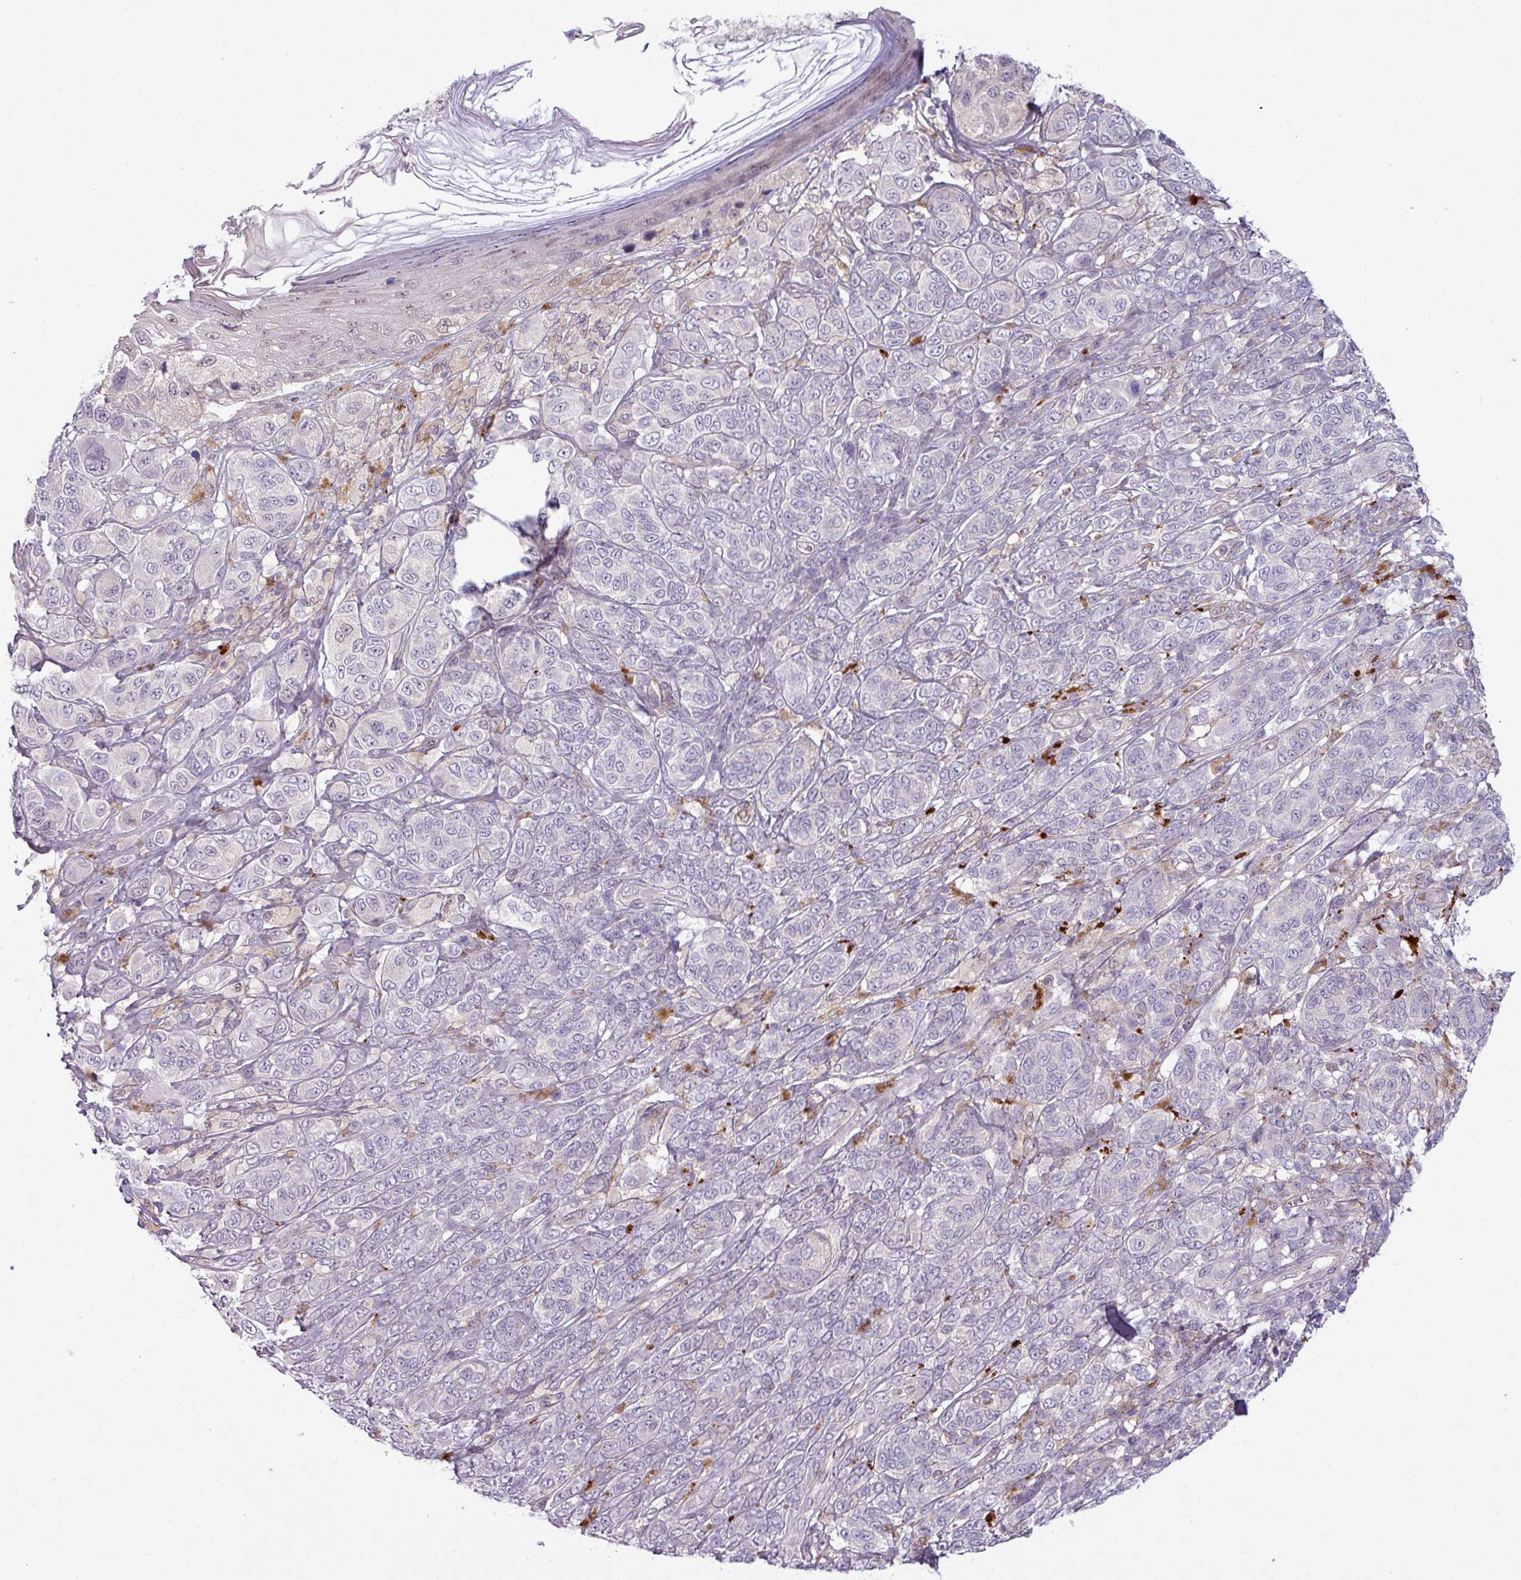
{"staining": {"intensity": "negative", "quantity": "none", "location": "none"}, "tissue": "melanoma", "cell_type": "Tumor cells", "image_type": "cancer", "snomed": [{"axis": "morphology", "description": "Malignant melanoma, NOS"}, {"axis": "topography", "description": "Skin"}], "caption": "Immunohistochemistry (IHC) micrograph of neoplastic tissue: human malignant melanoma stained with DAB (3,3'-diaminobenzidine) demonstrates no significant protein staining in tumor cells.", "gene": "CCDC144A", "patient": {"sex": "male", "age": 42}}